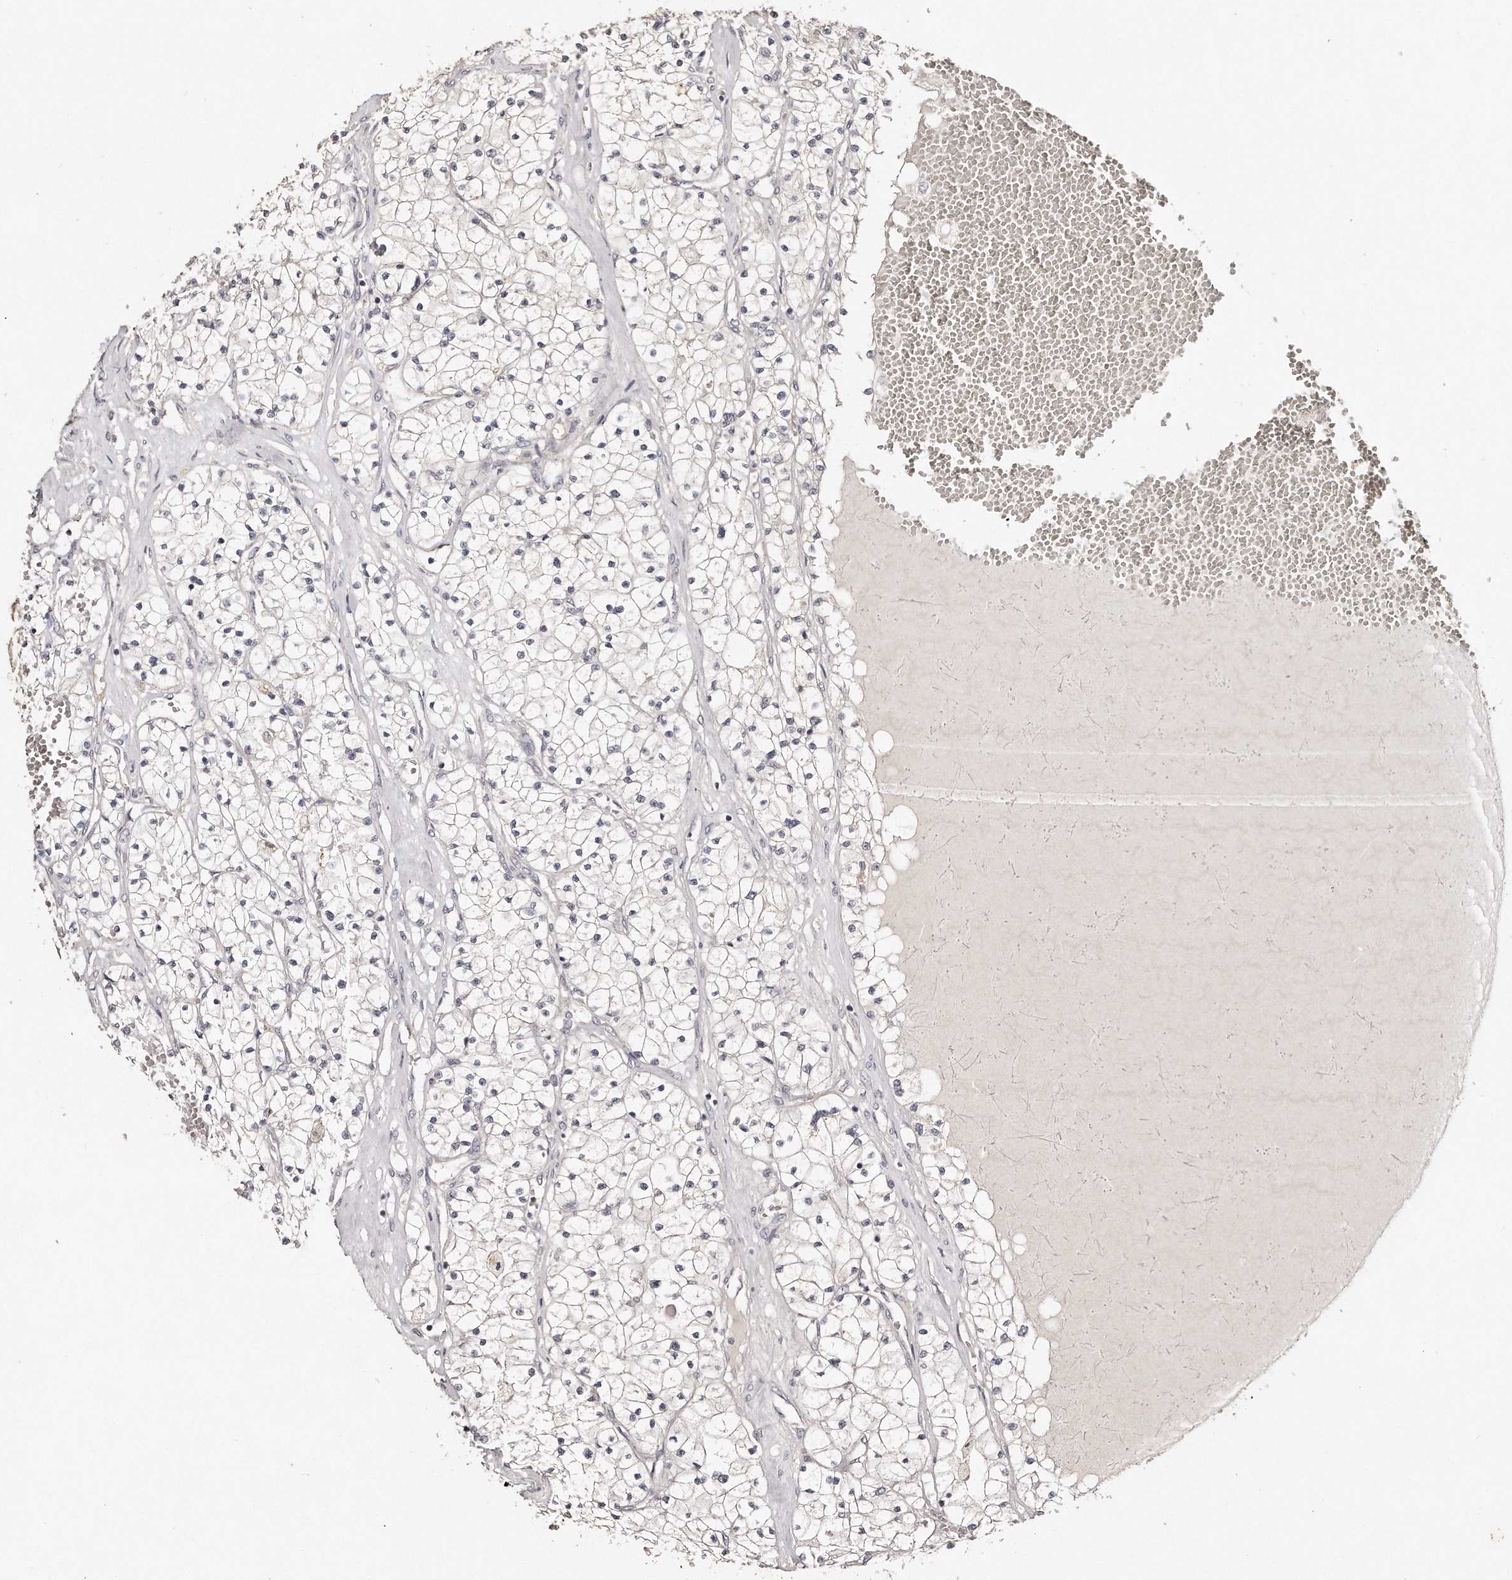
{"staining": {"intensity": "negative", "quantity": "none", "location": "none"}, "tissue": "renal cancer", "cell_type": "Tumor cells", "image_type": "cancer", "snomed": [{"axis": "morphology", "description": "Normal tissue, NOS"}, {"axis": "morphology", "description": "Adenocarcinoma, NOS"}, {"axis": "topography", "description": "Kidney"}], "caption": "The histopathology image exhibits no staining of tumor cells in adenocarcinoma (renal).", "gene": "ZYG11A", "patient": {"sex": "male", "age": 68}}